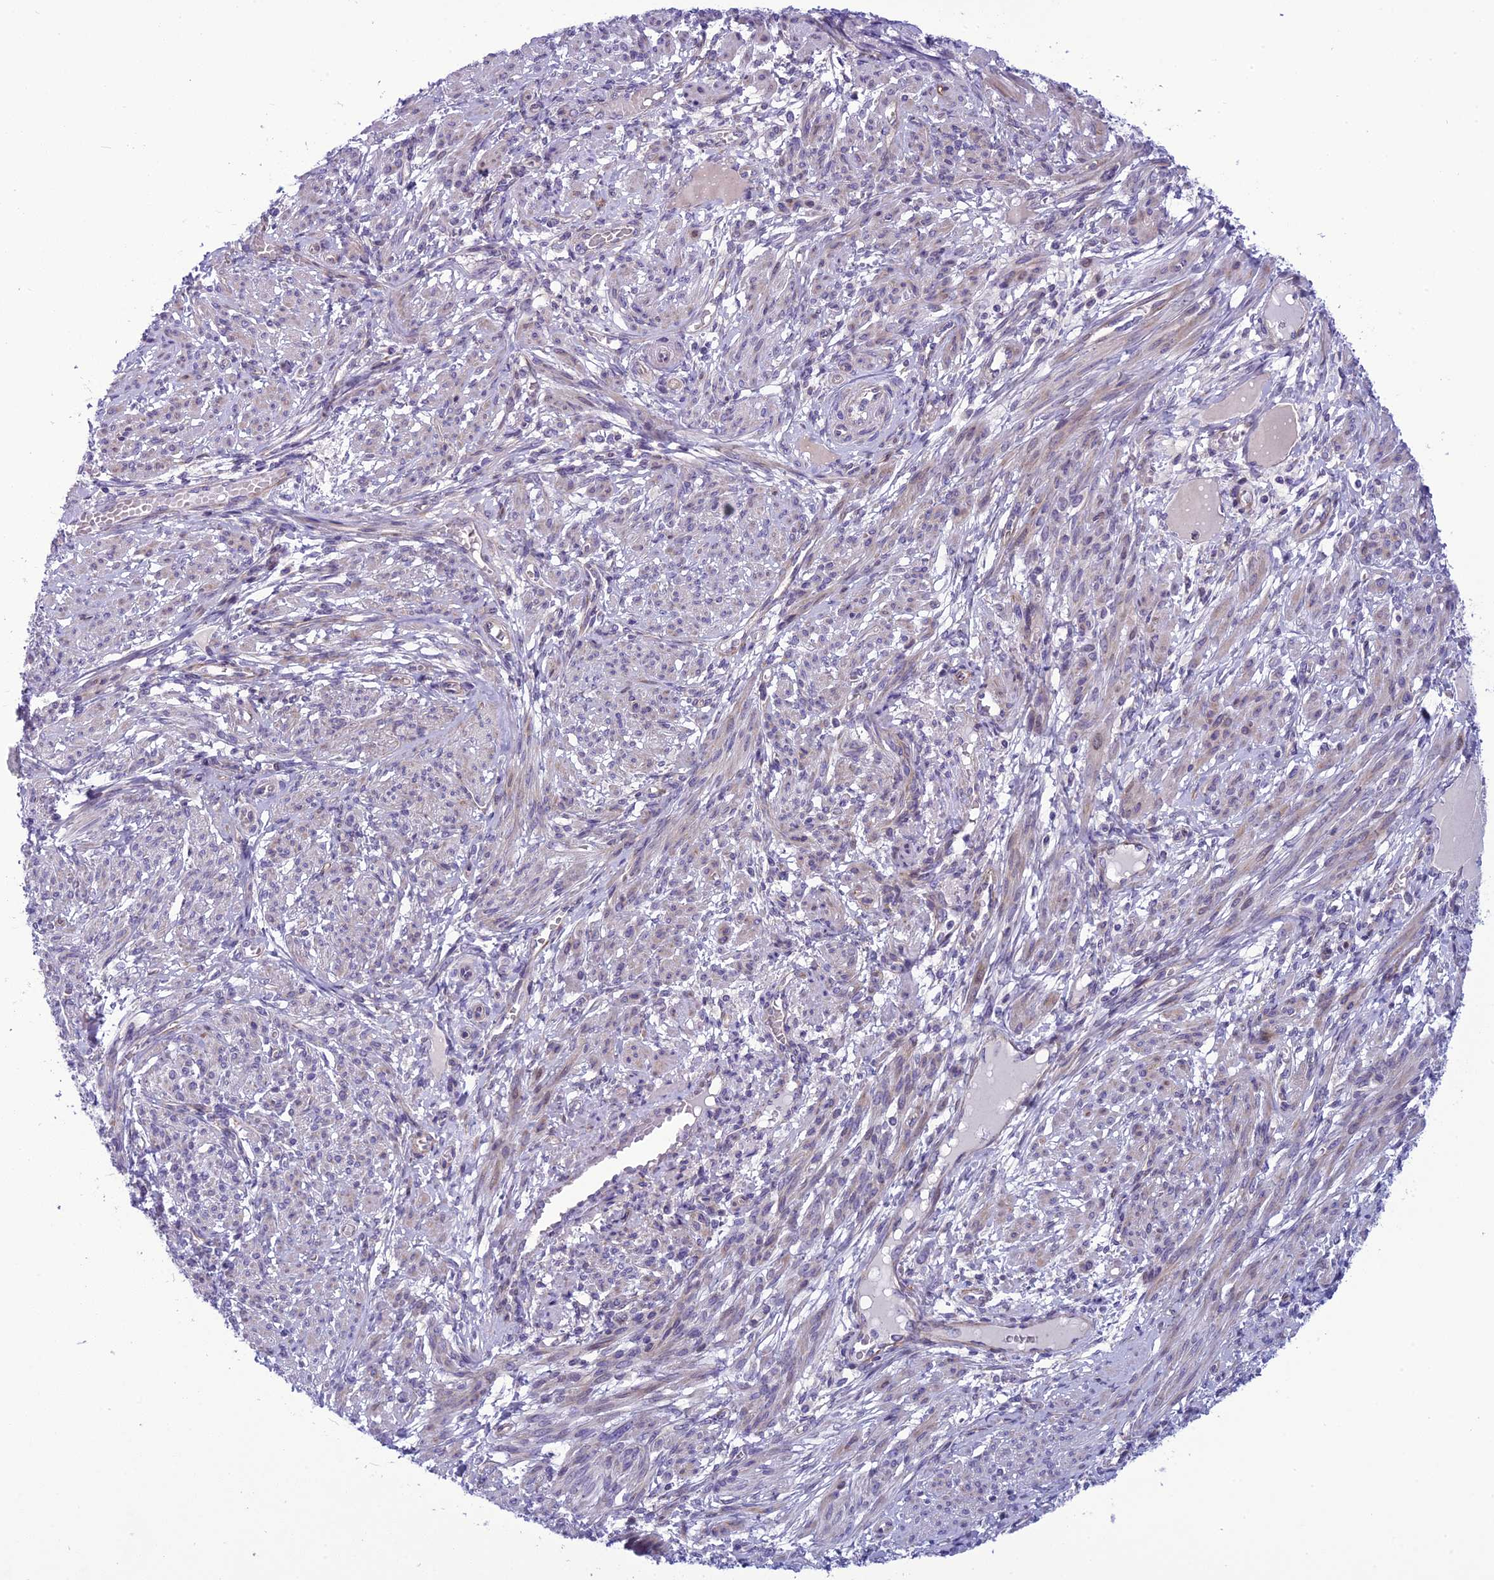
{"staining": {"intensity": "negative", "quantity": "none", "location": "none"}, "tissue": "smooth muscle", "cell_type": "Smooth muscle cells", "image_type": "normal", "snomed": [{"axis": "morphology", "description": "Normal tissue, NOS"}, {"axis": "topography", "description": "Smooth muscle"}], "caption": "The image exhibits no significant positivity in smooth muscle cells of smooth muscle.", "gene": "PSMF1", "patient": {"sex": "female", "age": 39}}